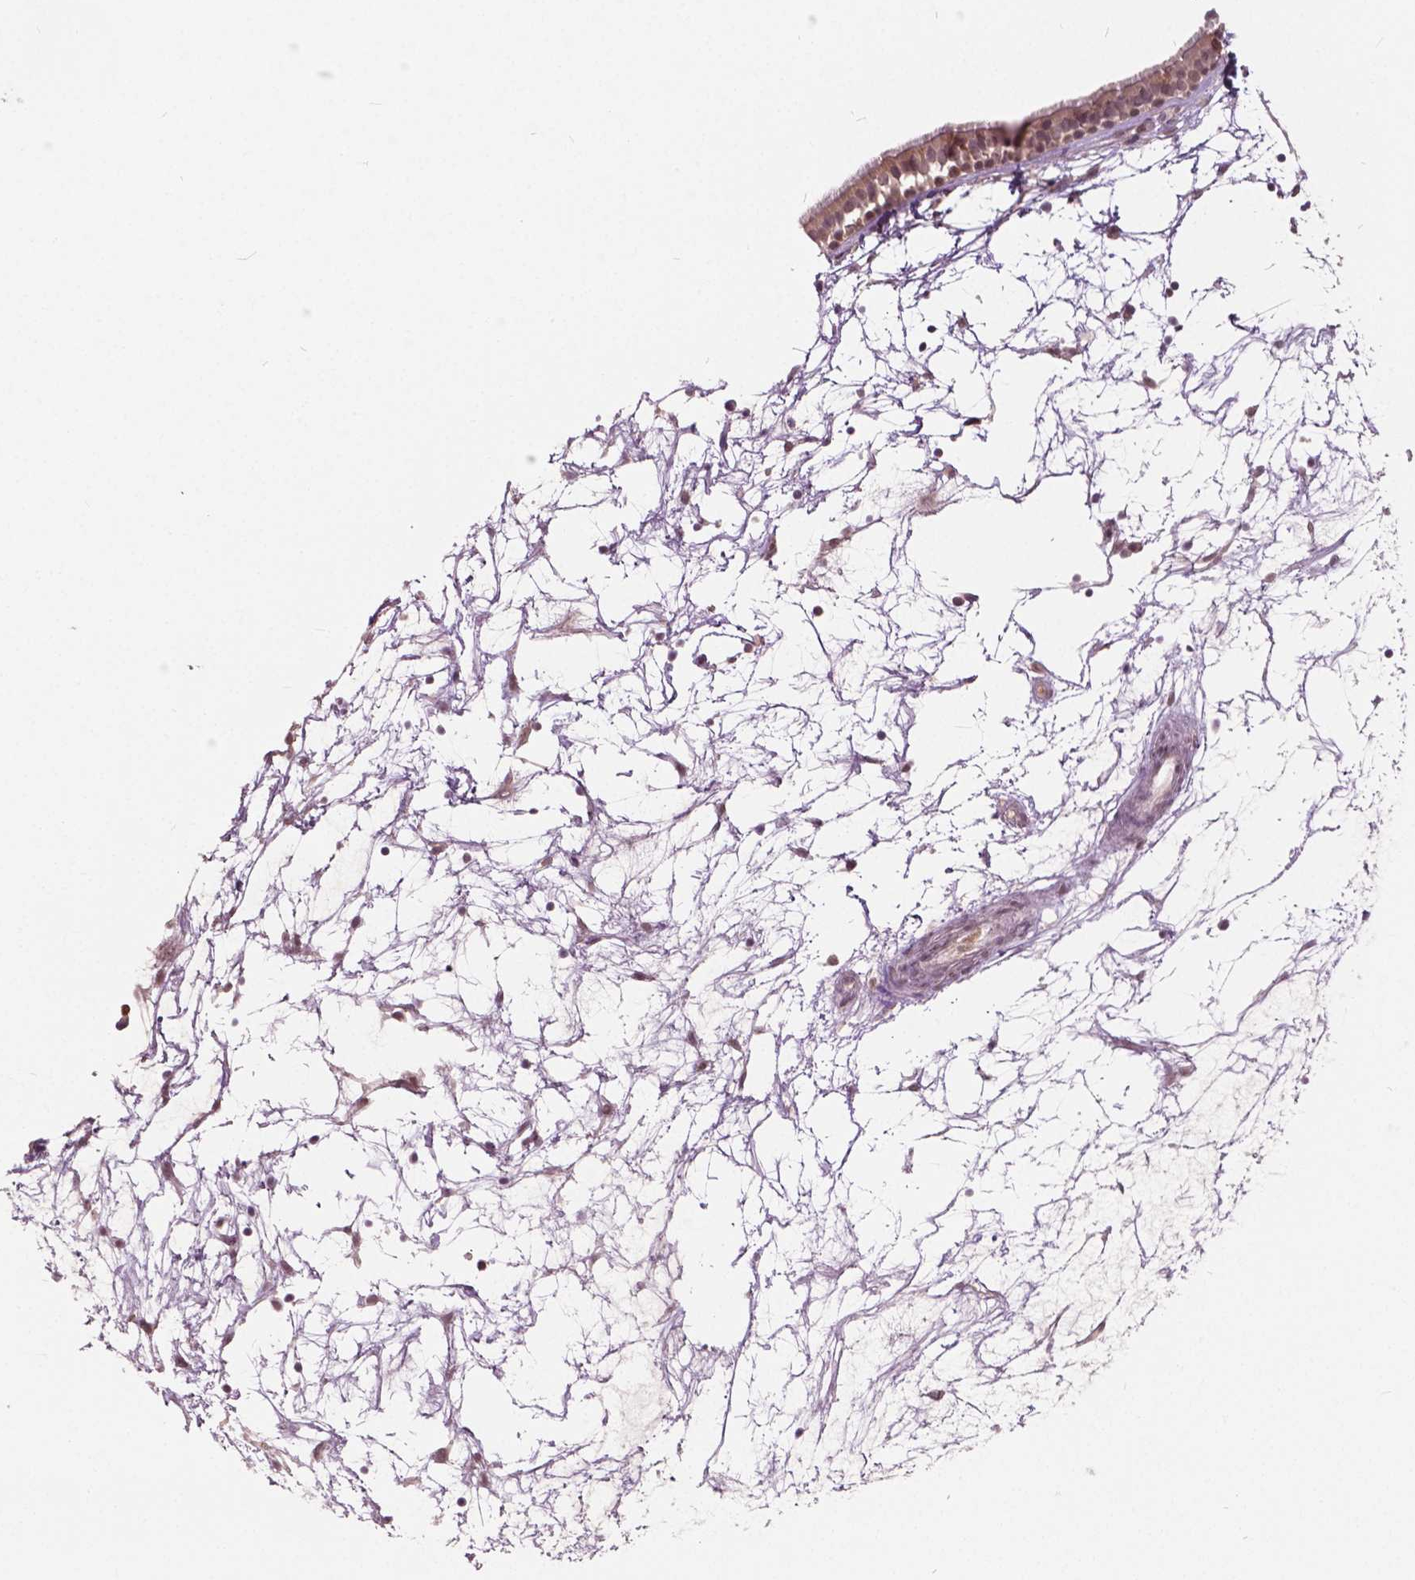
{"staining": {"intensity": "weak", "quantity": "<25%", "location": "nuclear"}, "tissue": "nasopharynx", "cell_type": "Respiratory epithelial cells", "image_type": "normal", "snomed": [{"axis": "morphology", "description": "Normal tissue, NOS"}, {"axis": "topography", "description": "Nasopharynx"}], "caption": "High power microscopy photomicrograph of an immunohistochemistry photomicrograph of unremarkable nasopharynx, revealing no significant expression in respiratory epithelial cells.", "gene": "HMBOX1", "patient": {"sex": "male", "age": 68}}